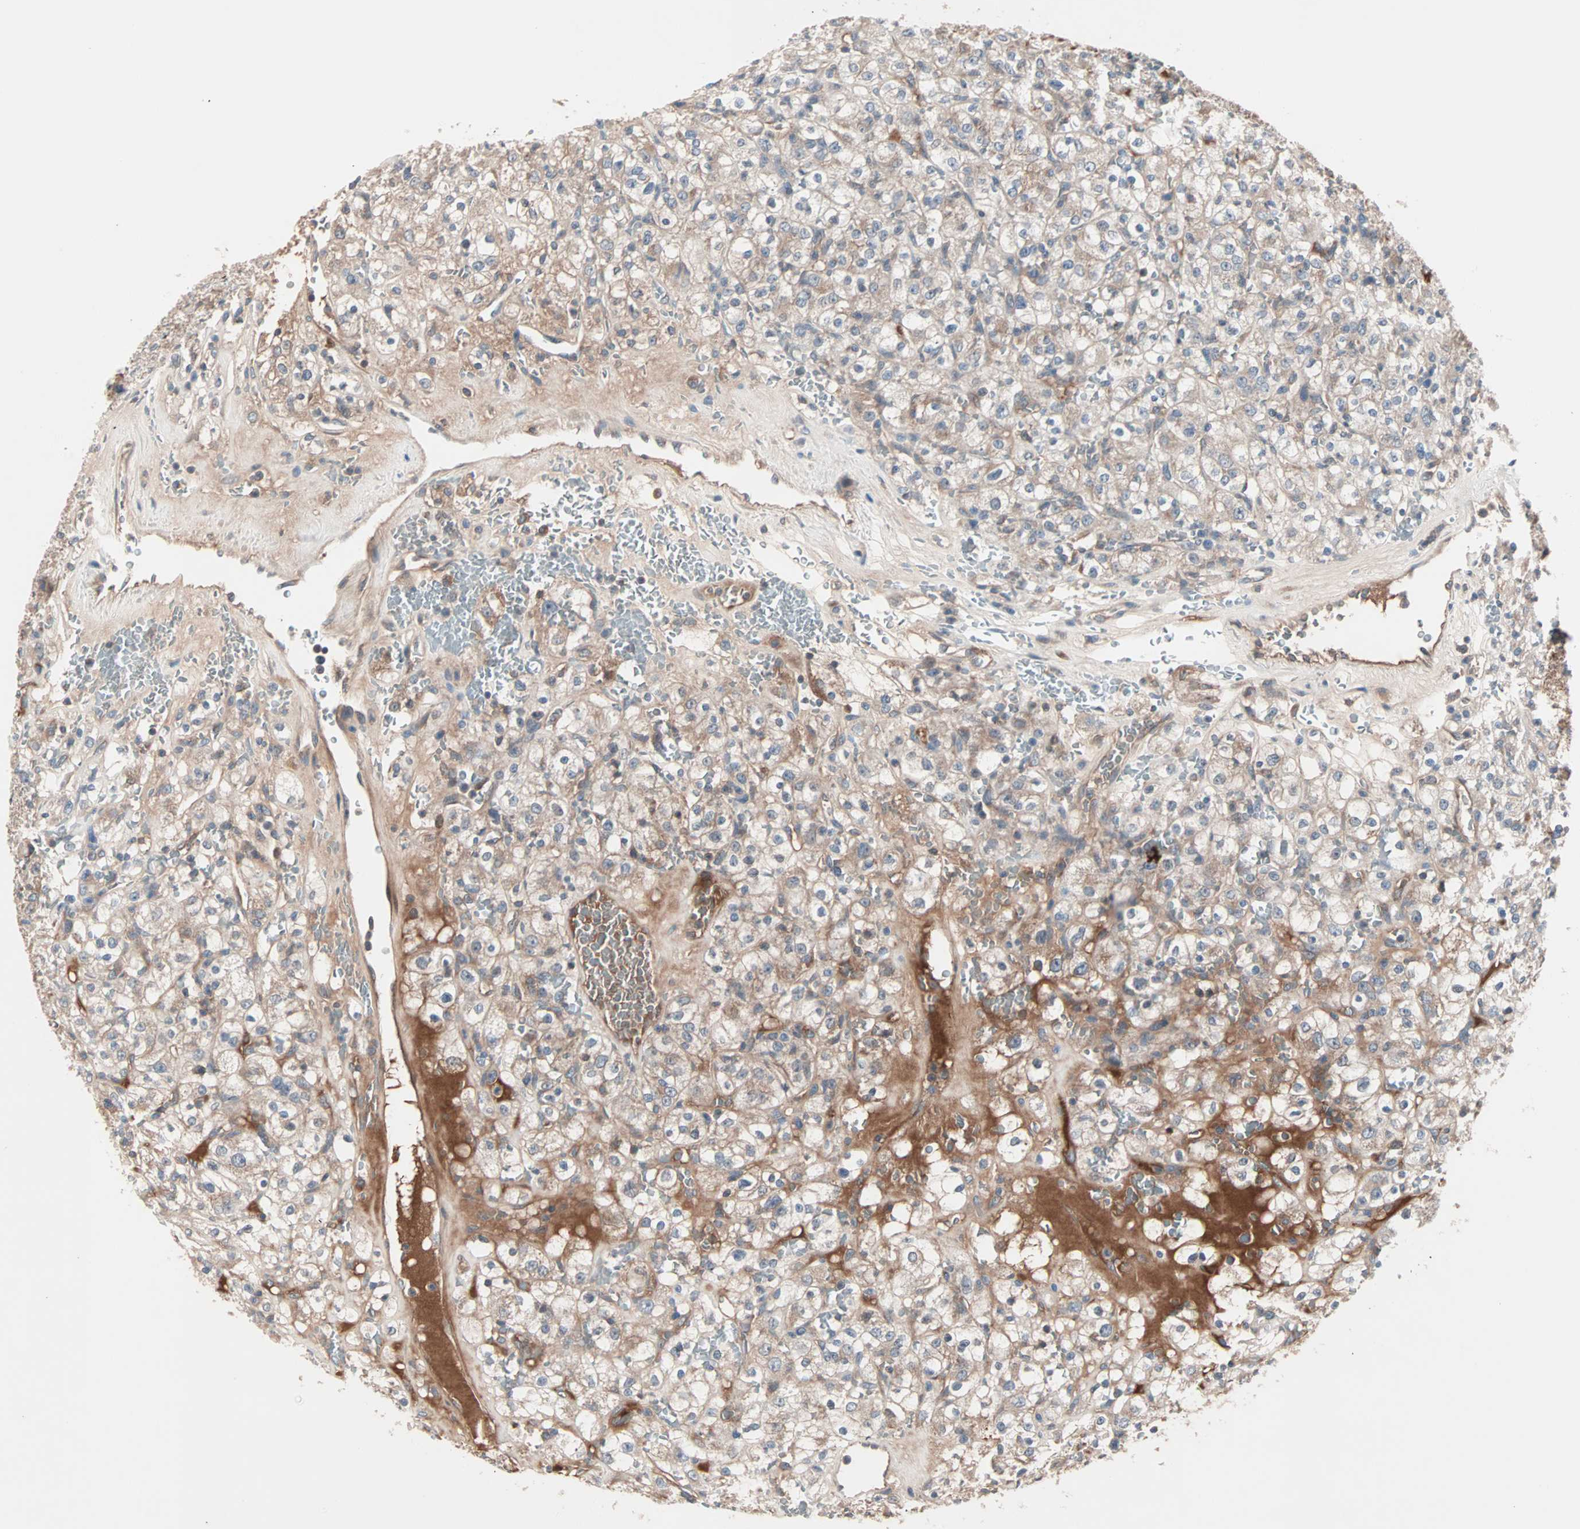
{"staining": {"intensity": "weak", "quantity": ">75%", "location": "cytoplasmic/membranous"}, "tissue": "renal cancer", "cell_type": "Tumor cells", "image_type": "cancer", "snomed": [{"axis": "morphology", "description": "Normal tissue, NOS"}, {"axis": "morphology", "description": "Adenocarcinoma, NOS"}, {"axis": "topography", "description": "Kidney"}], "caption": "Weak cytoplasmic/membranous positivity is identified in about >75% of tumor cells in renal adenocarcinoma. Using DAB (brown) and hematoxylin (blue) stains, captured at high magnification using brightfield microscopy.", "gene": "CAD", "patient": {"sex": "female", "age": 72}}